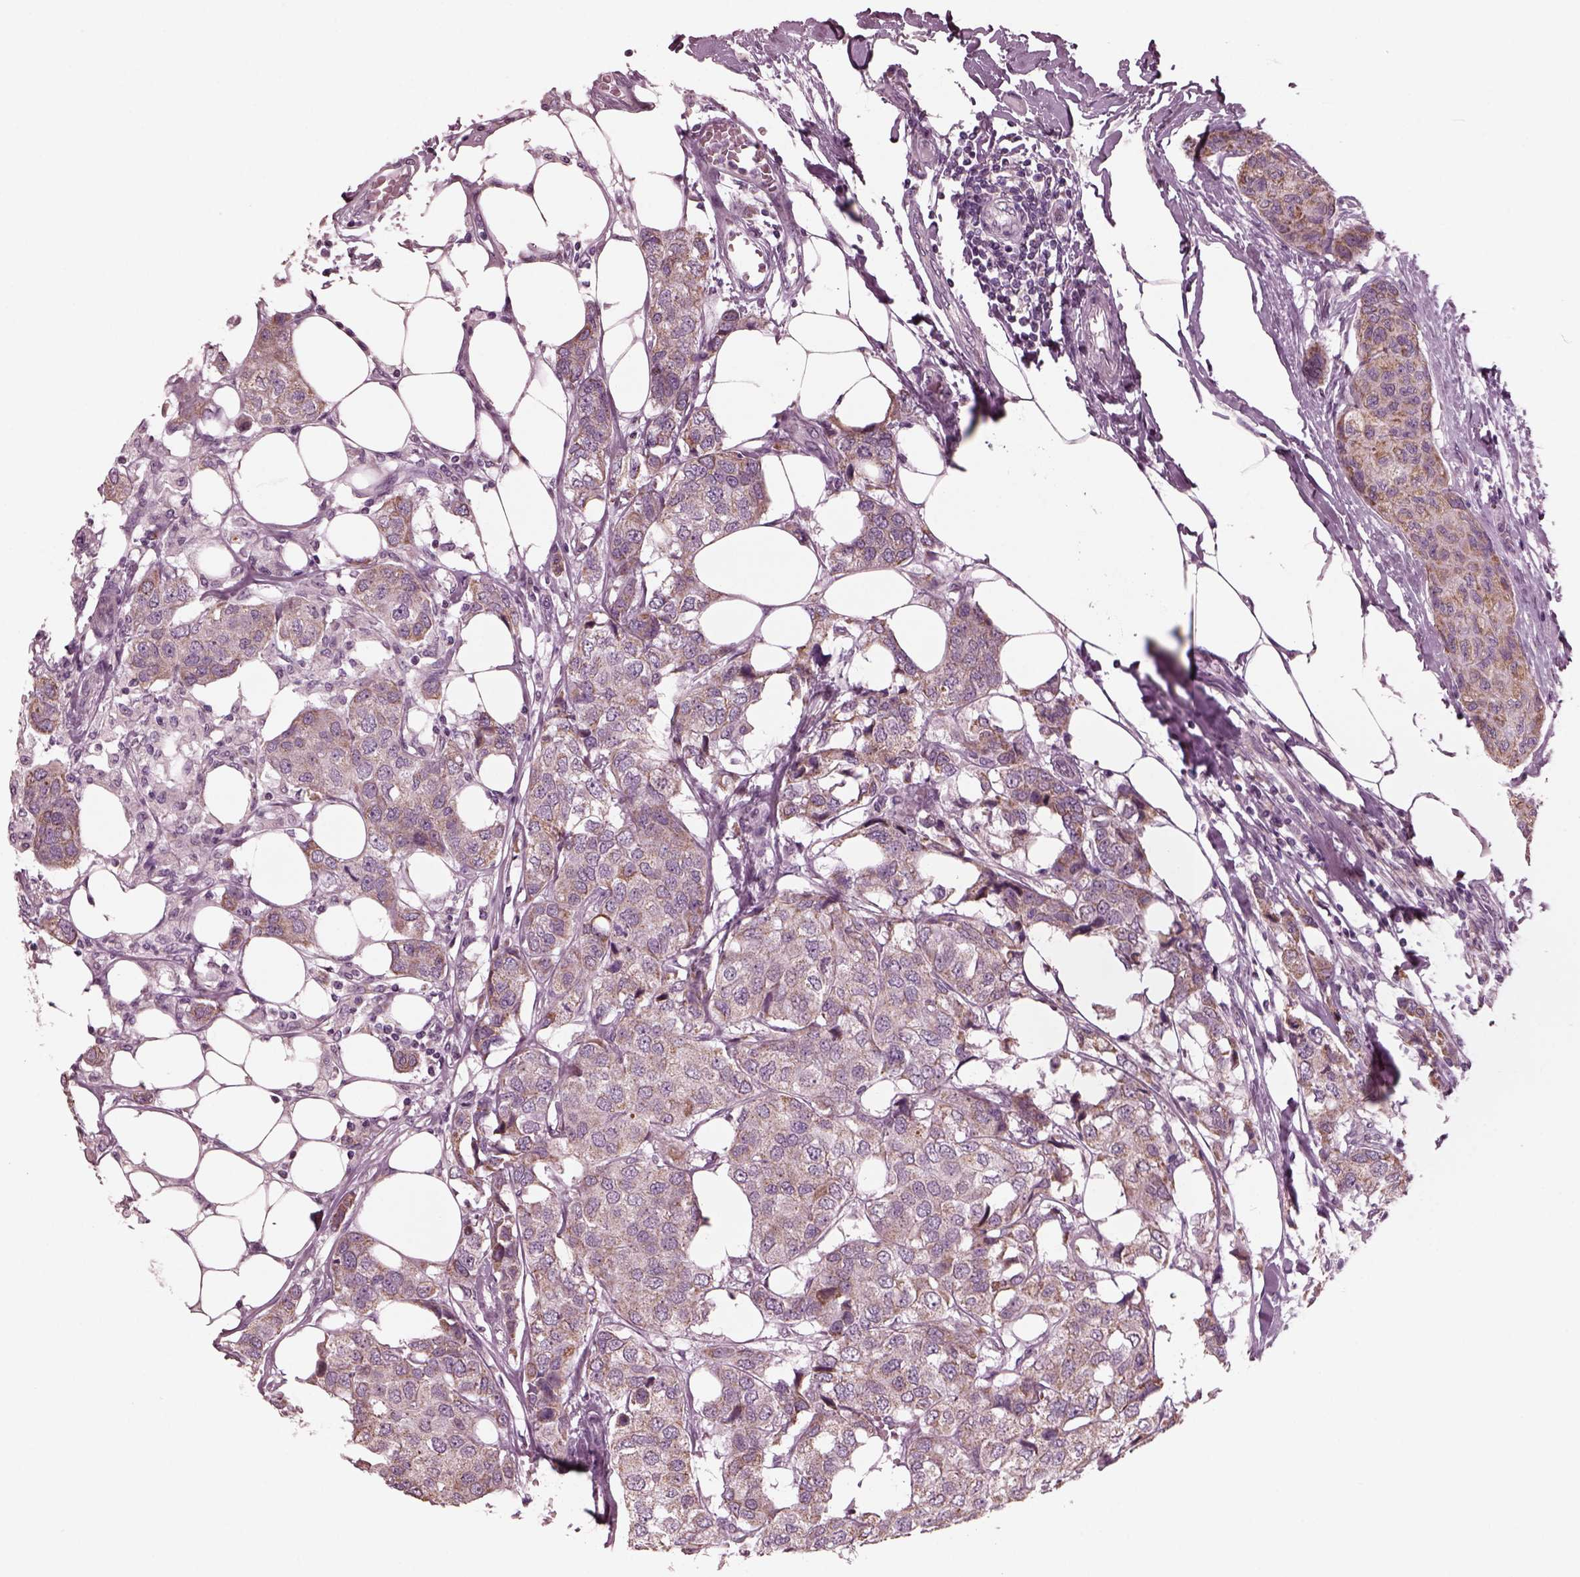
{"staining": {"intensity": "weak", "quantity": "25%-75%", "location": "cytoplasmic/membranous"}, "tissue": "breast cancer", "cell_type": "Tumor cells", "image_type": "cancer", "snomed": [{"axis": "morphology", "description": "Duct carcinoma"}, {"axis": "topography", "description": "Breast"}], "caption": "The photomicrograph displays a brown stain indicating the presence of a protein in the cytoplasmic/membranous of tumor cells in breast infiltrating ductal carcinoma.", "gene": "CELSR3", "patient": {"sex": "female", "age": 80}}